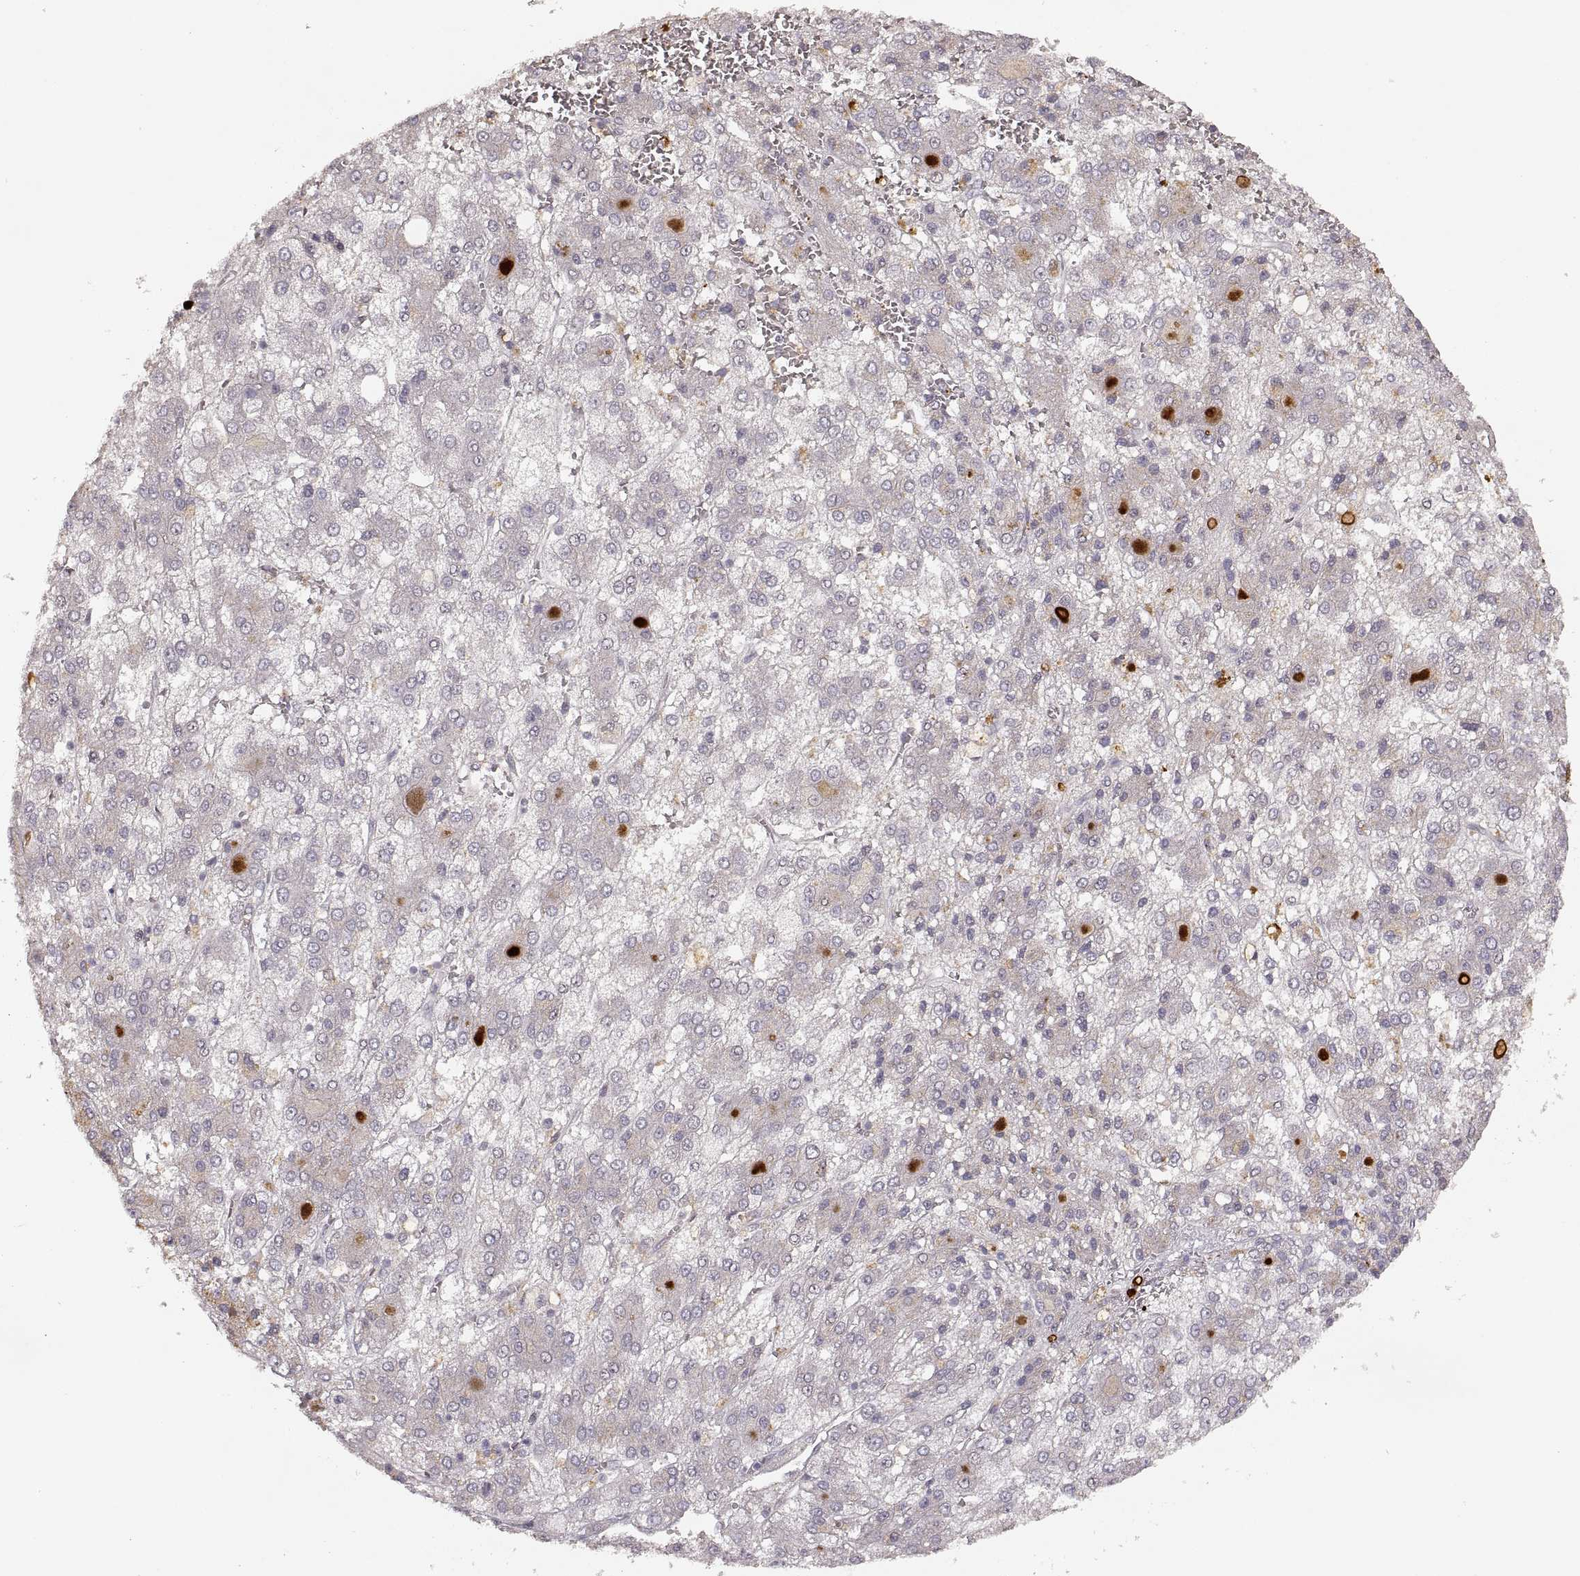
{"staining": {"intensity": "negative", "quantity": "none", "location": "none"}, "tissue": "liver cancer", "cell_type": "Tumor cells", "image_type": "cancer", "snomed": [{"axis": "morphology", "description": "Carcinoma, Hepatocellular, NOS"}, {"axis": "topography", "description": "Liver"}], "caption": "The photomicrograph displays no staining of tumor cells in liver hepatocellular carcinoma. (Stains: DAB (3,3'-diaminobenzidine) IHC with hematoxylin counter stain, Microscopy: brightfield microscopy at high magnification).", "gene": "LAMC2", "patient": {"sex": "male", "age": 73}}